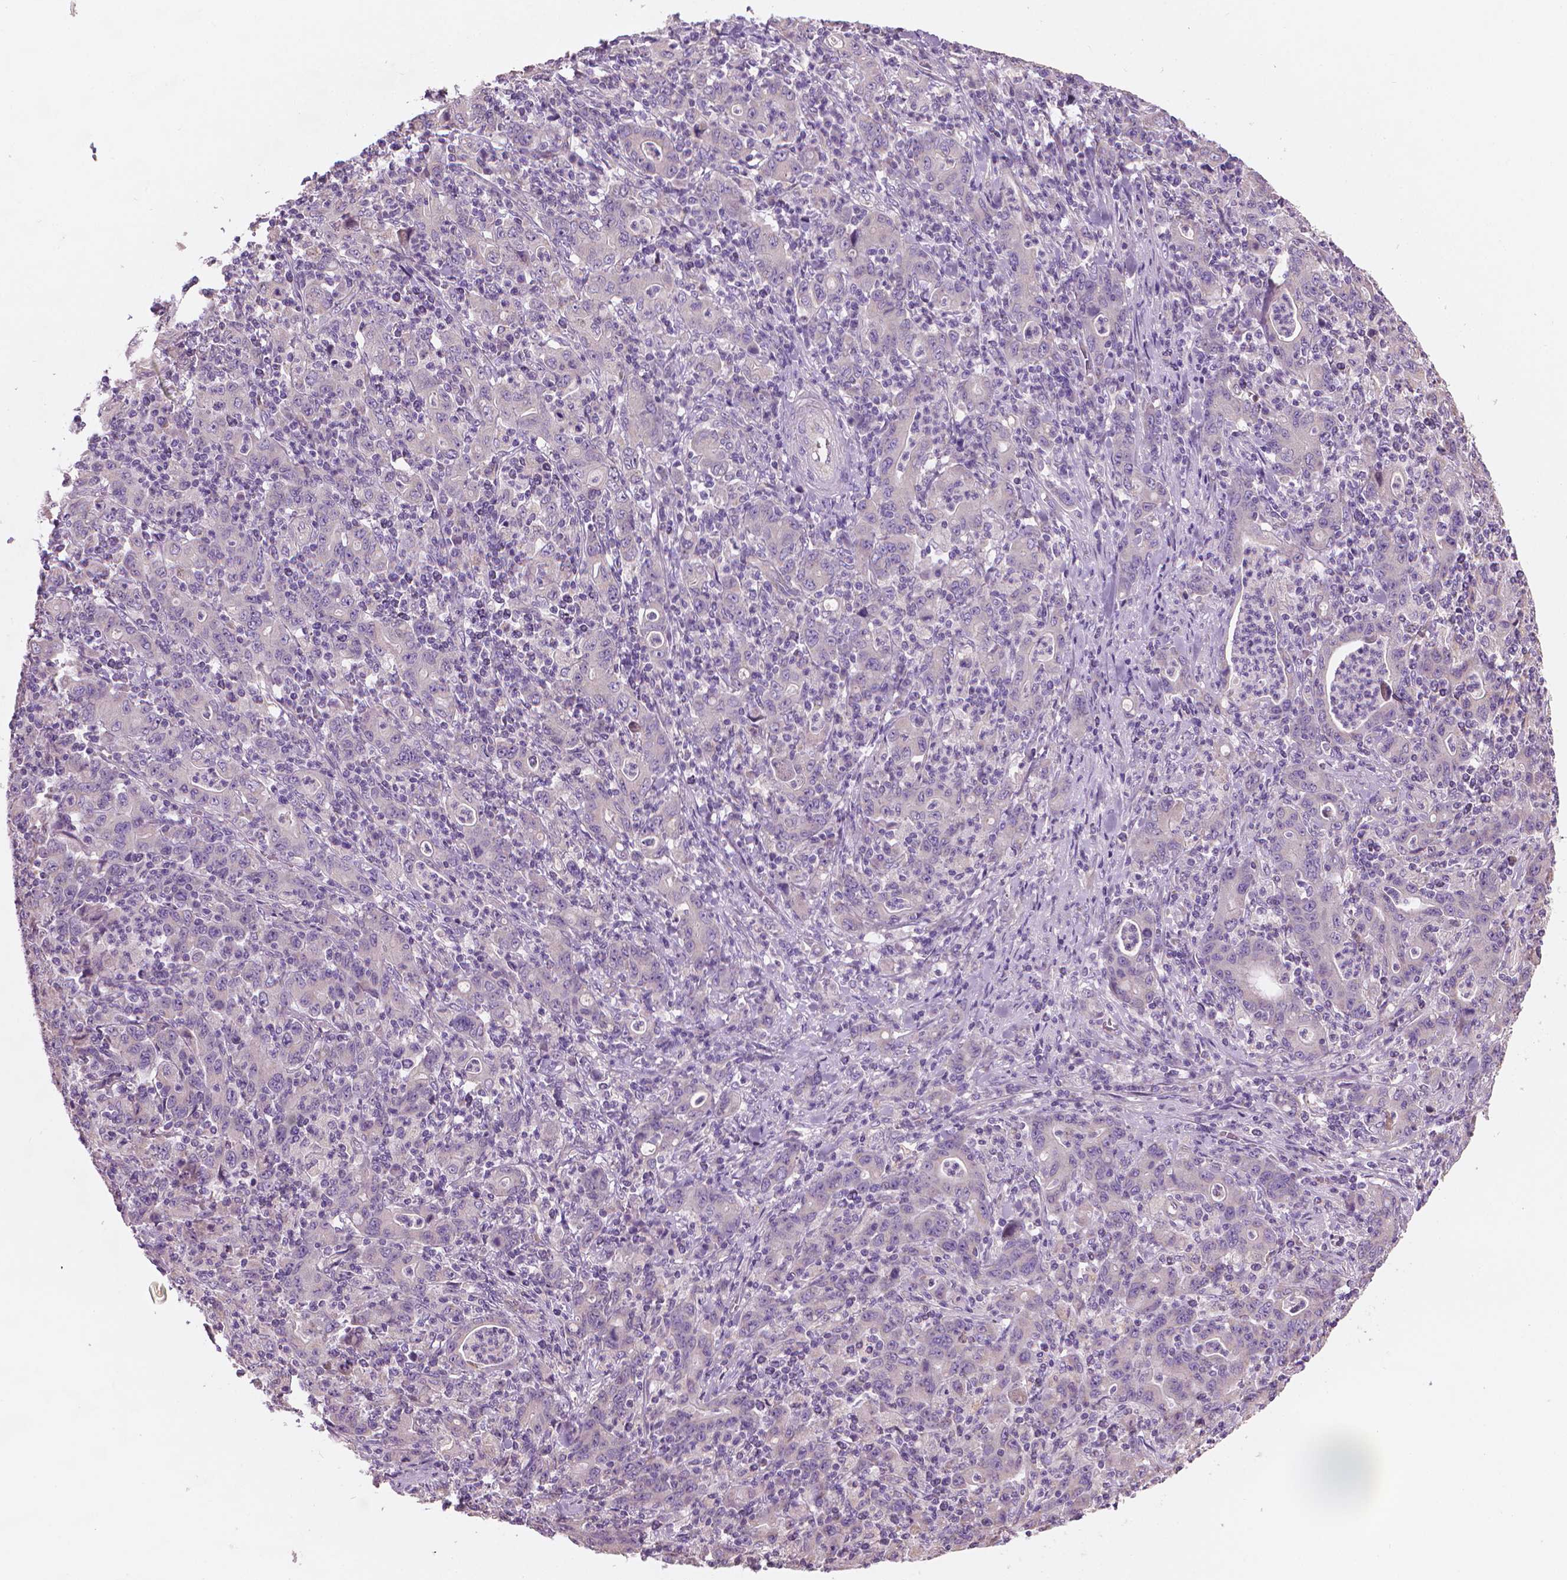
{"staining": {"intensity": "negative", "quantity": "none", "location": "none"}, "tissue": "stomach cancer", "cell_type": "Tumor cells", "image_type": "cancer", "snomed": [{"axis": "morphology", "description": "Adenocarcinoma, NOS"}, {"axis": "topography", "description": "Stomach, upper"}], "caption": "A histopathology image of stomach cancer stained for a protein reveals no brown staining in tumor cells. The staining is performed using DAB brown chromogen with nuclei counter-stained in using hematoxylin.", "gene": "TTC29", "patient": {"sex": "male", "age": 69}}